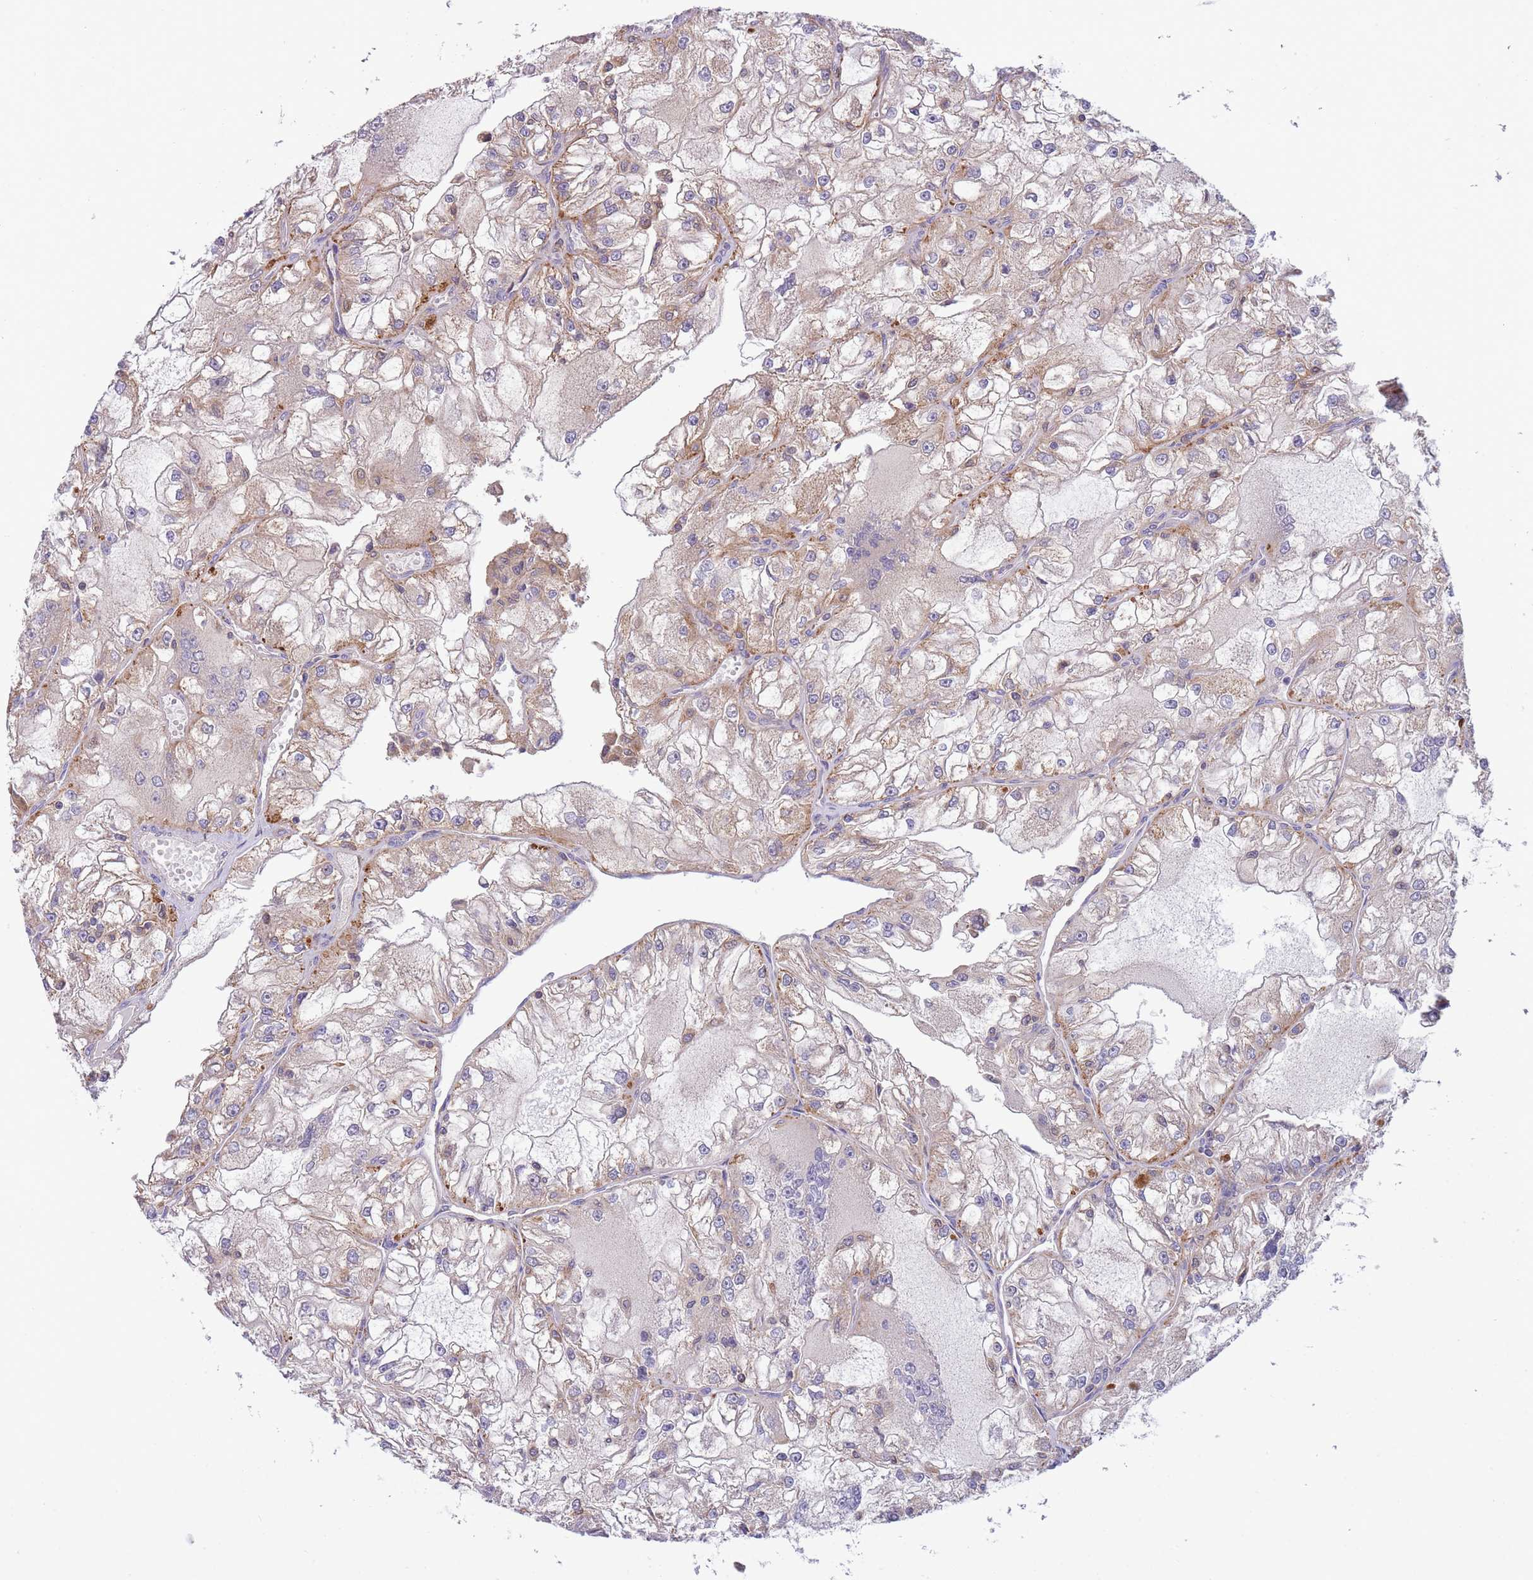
{"staining": {"intensity": "moderate", "quantity": "<25%", "location": "cytoplasmic/membranous"}, "tissue": "renal cancer", "cell_type": "Tumor cells", "image_type": "cancer", "snomed": [{"axis": "morphology", "description": "Adenocarcinoma, NOS"}, {"axis": "topography", "description": "Kidney"}], "caption": "A low amount of moderate cytoplasmic/membranous staining is present in about <25% of tumor cells in adenocarcinoma (renal) tissue.", "gene": "SLC25A42", "patient": {"sex": "female", "age": 72}}